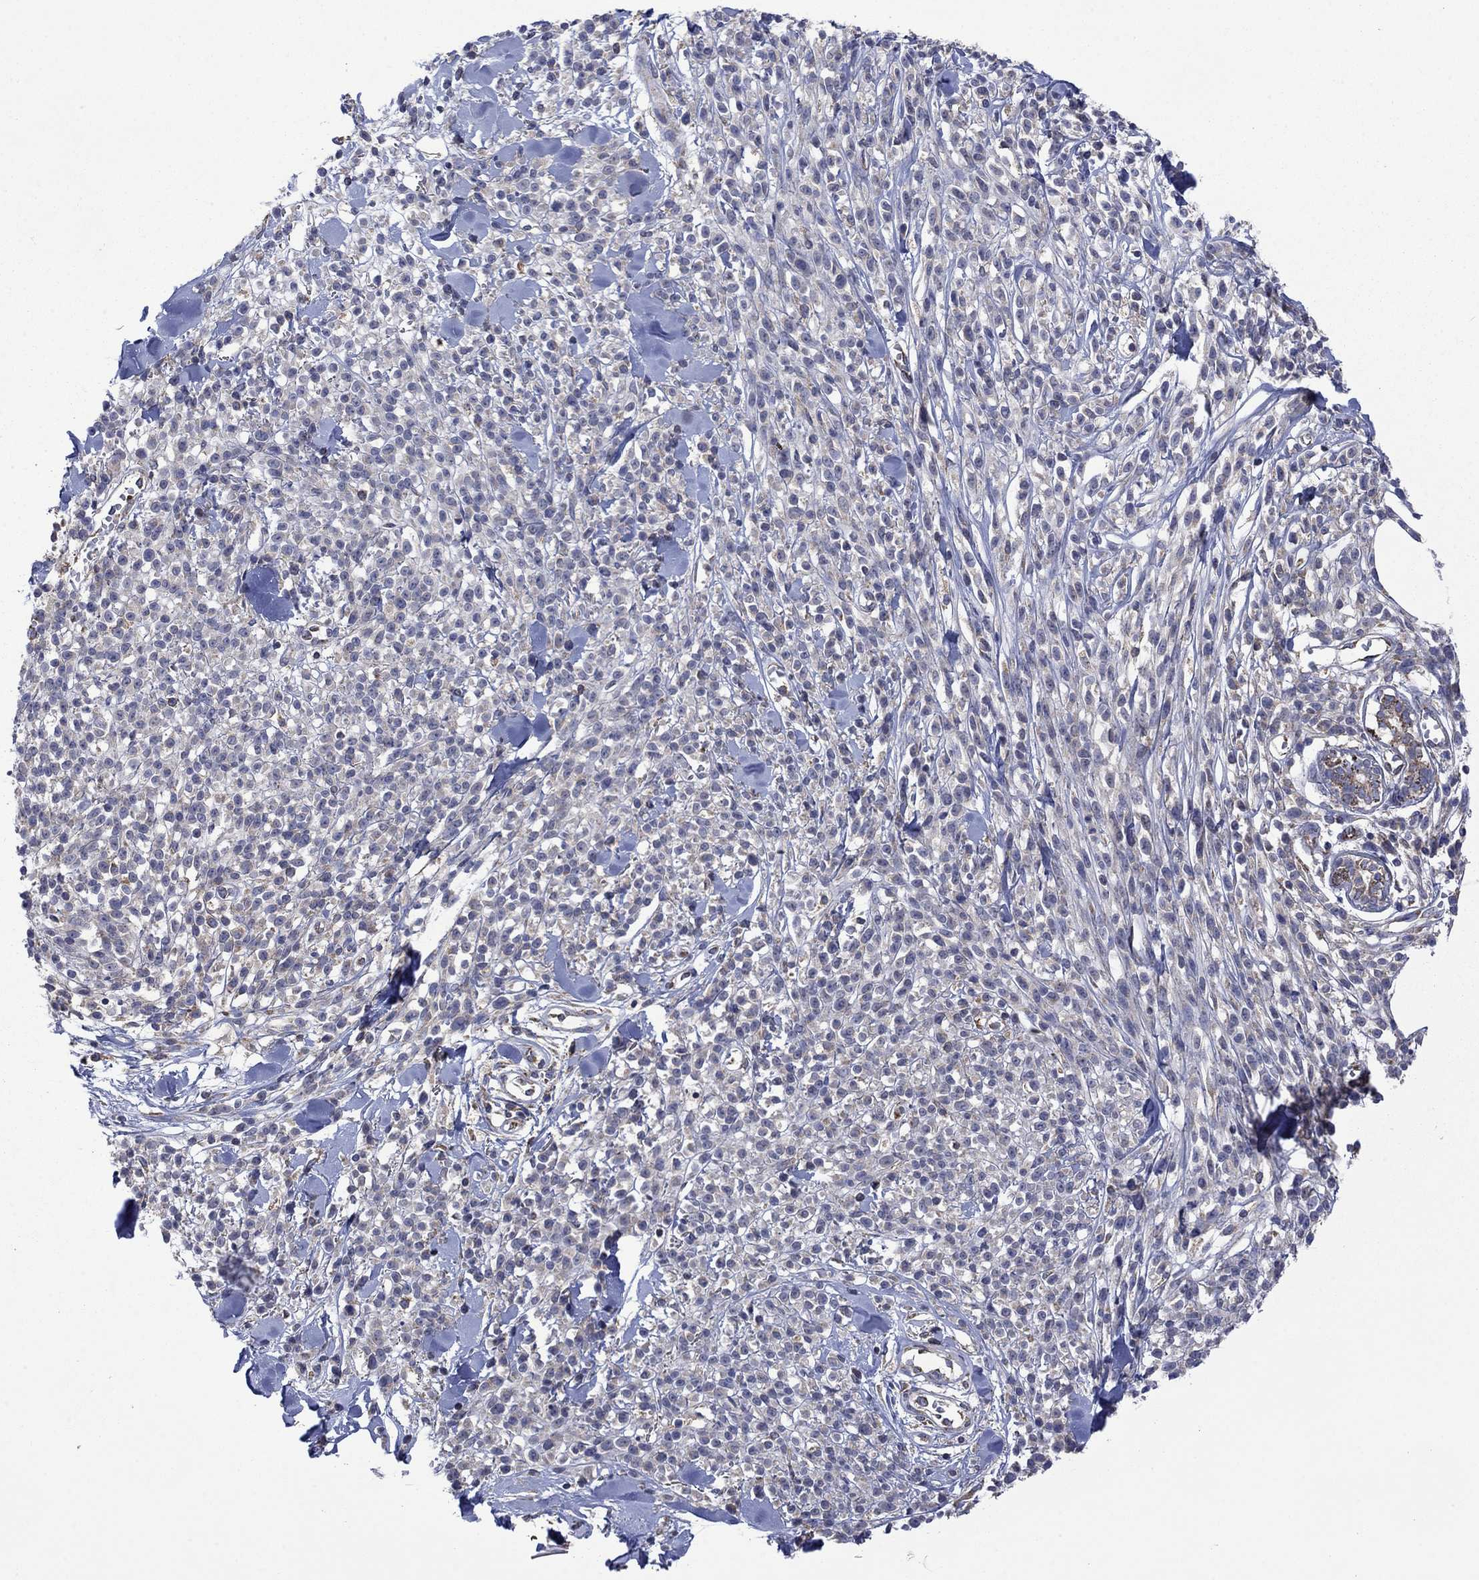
{"staining": {"intensity": "negative", "quantity": "none", "location": "none"}, "tissue": "melanoma", "cell_type": "Tumor cells", "image_type": "cancer", "snomed": [{"axis": "morphology", "description": "Malignant melanoma, NOS"}, {"axis": "topography", "description": "Skin"}, {"axis": "topography", "description": "Skin of trunk"}], "caption": "Immunohistochemical staining of melanoma demonstrates no significant staining in tumor cells.", "gene": "FURIN", "patient": {"sex": "male", "age": 74}}